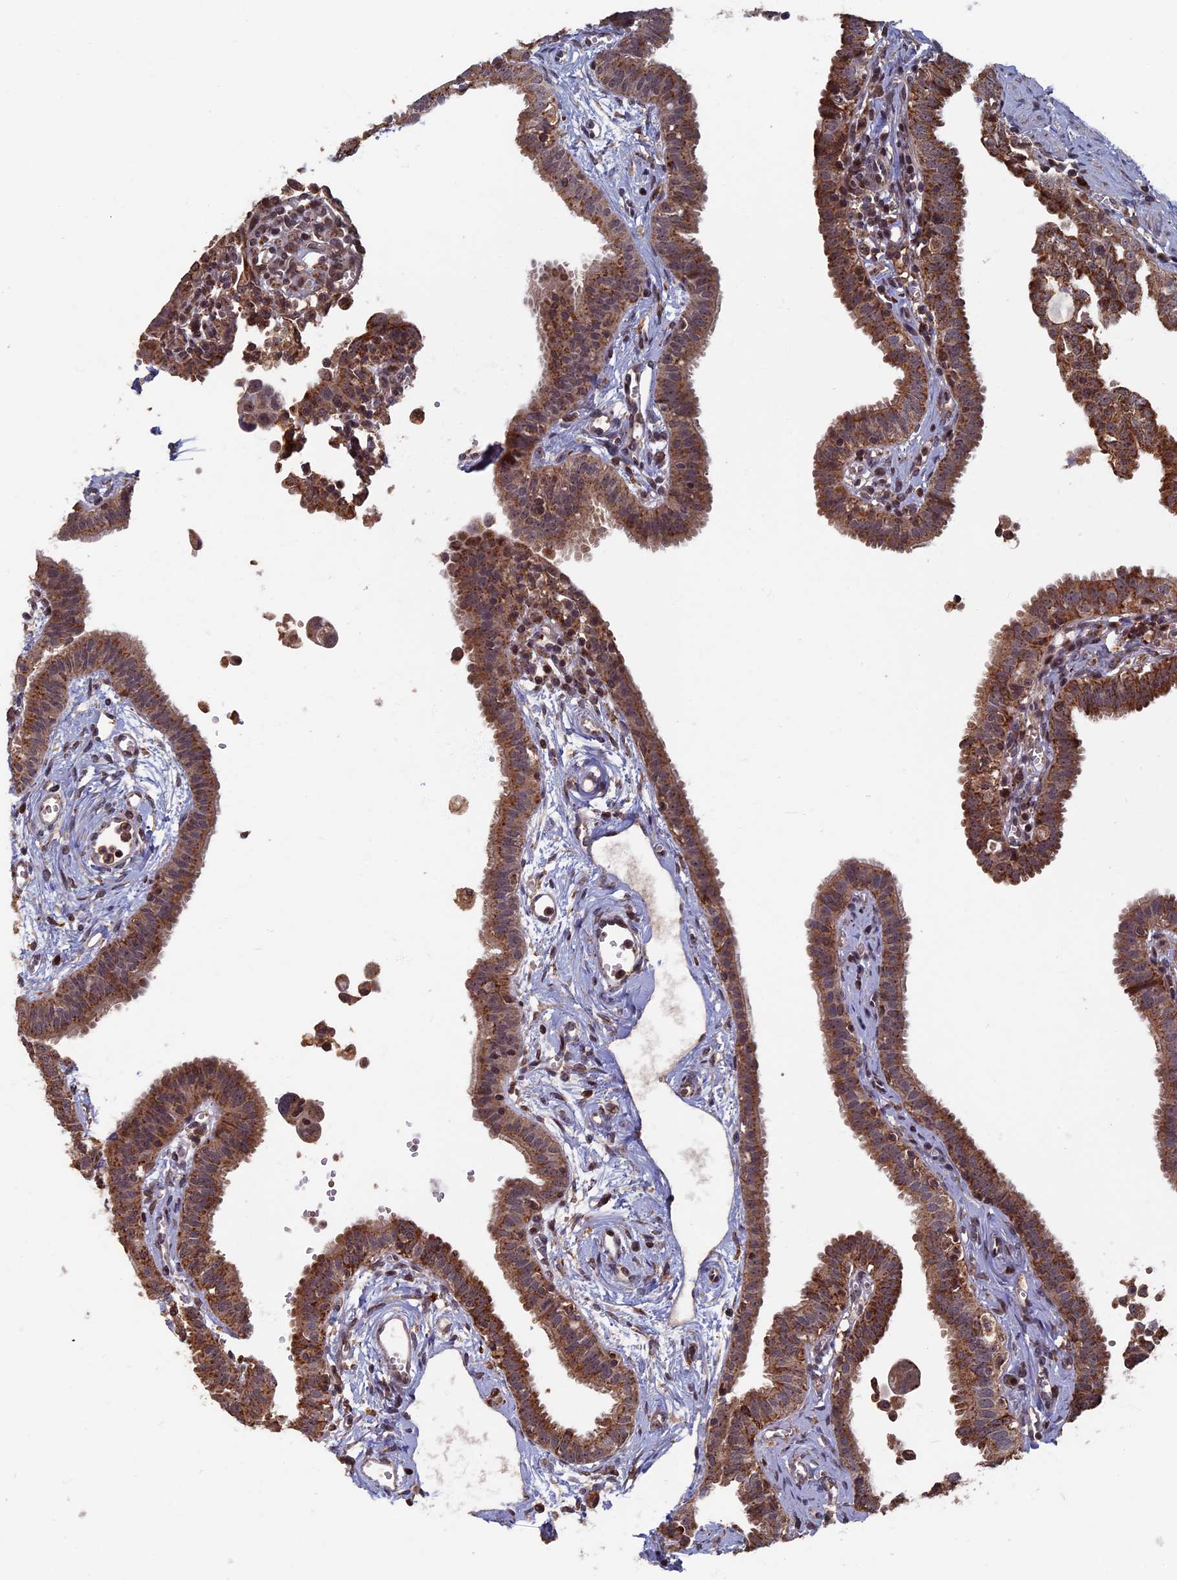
{"staining": {"intensity": "strong", "quantity": ">75%", "location": "cytoplasmic/membranous"}, "tissue": "fallopian tube", "cell_type": "Glandular cells", "image_type": "normal", "snomed": [{"axis": "morphology", "description": "Normal tissue, NOS"}, {"axis": "morphology", "description": "Carcinoma, NOS"}, {"axis": "topography", "description": "Fallopian tube"}, {"axis": "topography", "description": "Ovary"}], "caption": "Immunohistochemistry histopathology image of benign fallopian tube: human fallopian tube stained using IHC reveals high levels of strong protein expression localized specifically in the cytoplasmic/membranous of glandular cells, appearing as a cytoplasmic/membranous brown color.", "gene": "RASGRF1", "patient": {"sex": "female", "age": 59}}